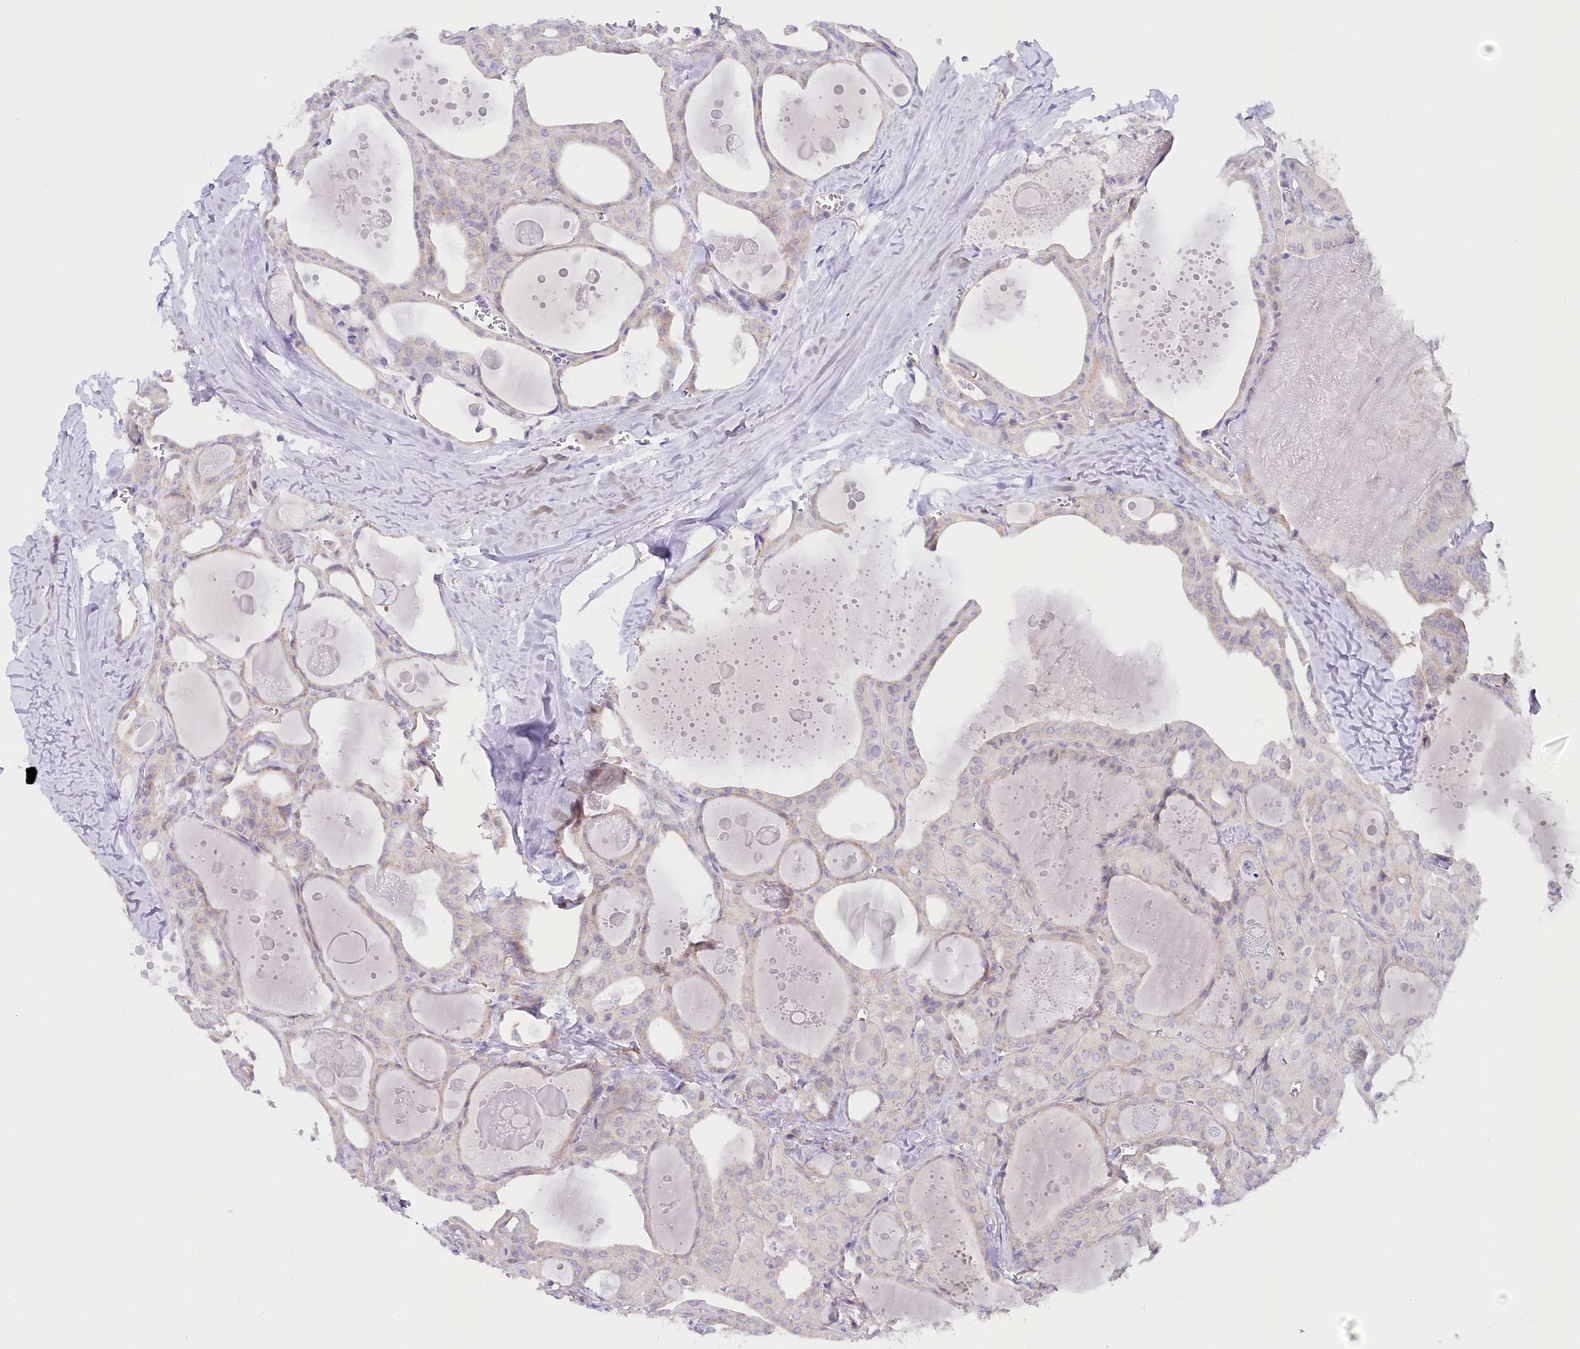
{"staining": {"intensity": "weak", "quantity": "25%-75%", "location": "cytoplasmic/membranous"}, "tissue": "thyroid cancer", "cell_type": "Tumor cells", "image_type": "cancer", "snomed": [{"axis": "morphology", "description": "Papillary adenocarcinoma, NOS"}, {"axis": "topography", "description": "Thyroid gland"}], "caption": "Immunohistochemical staining of human thyroid cancer shows weak cytoplasmic/membranous protein positivity in approximately 25%-75% of tumor cells.", "gene": "CSN3", "patient": {"sex": "male", "age": 52}}